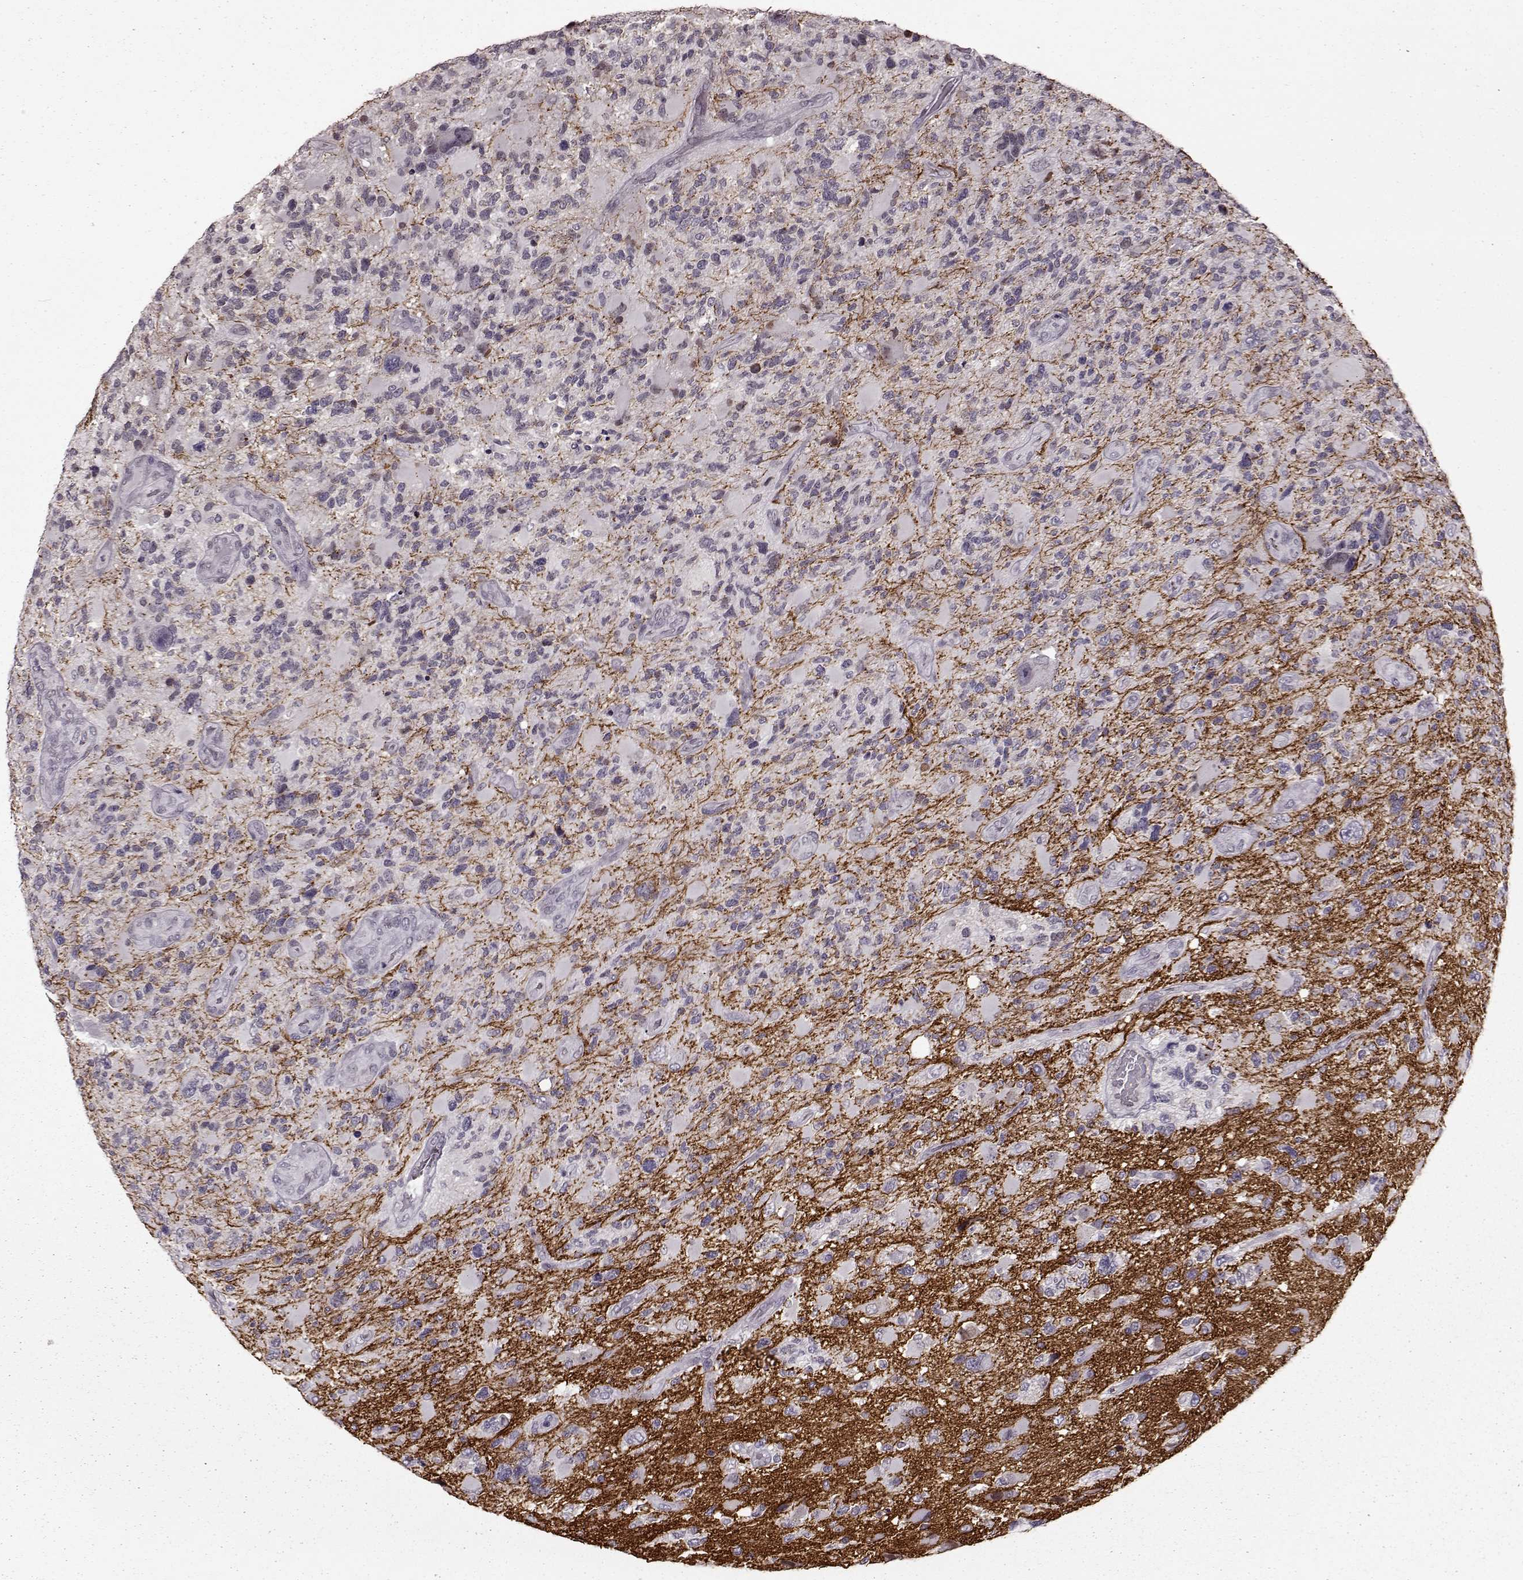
{"staining": {"intensity": "negative", "quantity": "none", "location": "none"}, "tissue": "glioma", "cell_type": "Tumor cells", "image_type": "cancer", "snomed": [{"axis": "morphology", "description": "Glioma, malignant, High grade"}, {"axis": "topography", "description": "Brain"}], "caption": "A high-resolution micrograph shows IHC staining of malignant glioma (high-grade), which shows no significant positivity in tumor cells. (Stains: DAB immunohistochemistry with hematoxylin counter stain, Microscopy: brightfield microscopy at high magnification).", "gene": "STX1B", "patient": {"sex": "female", "age": 71}}